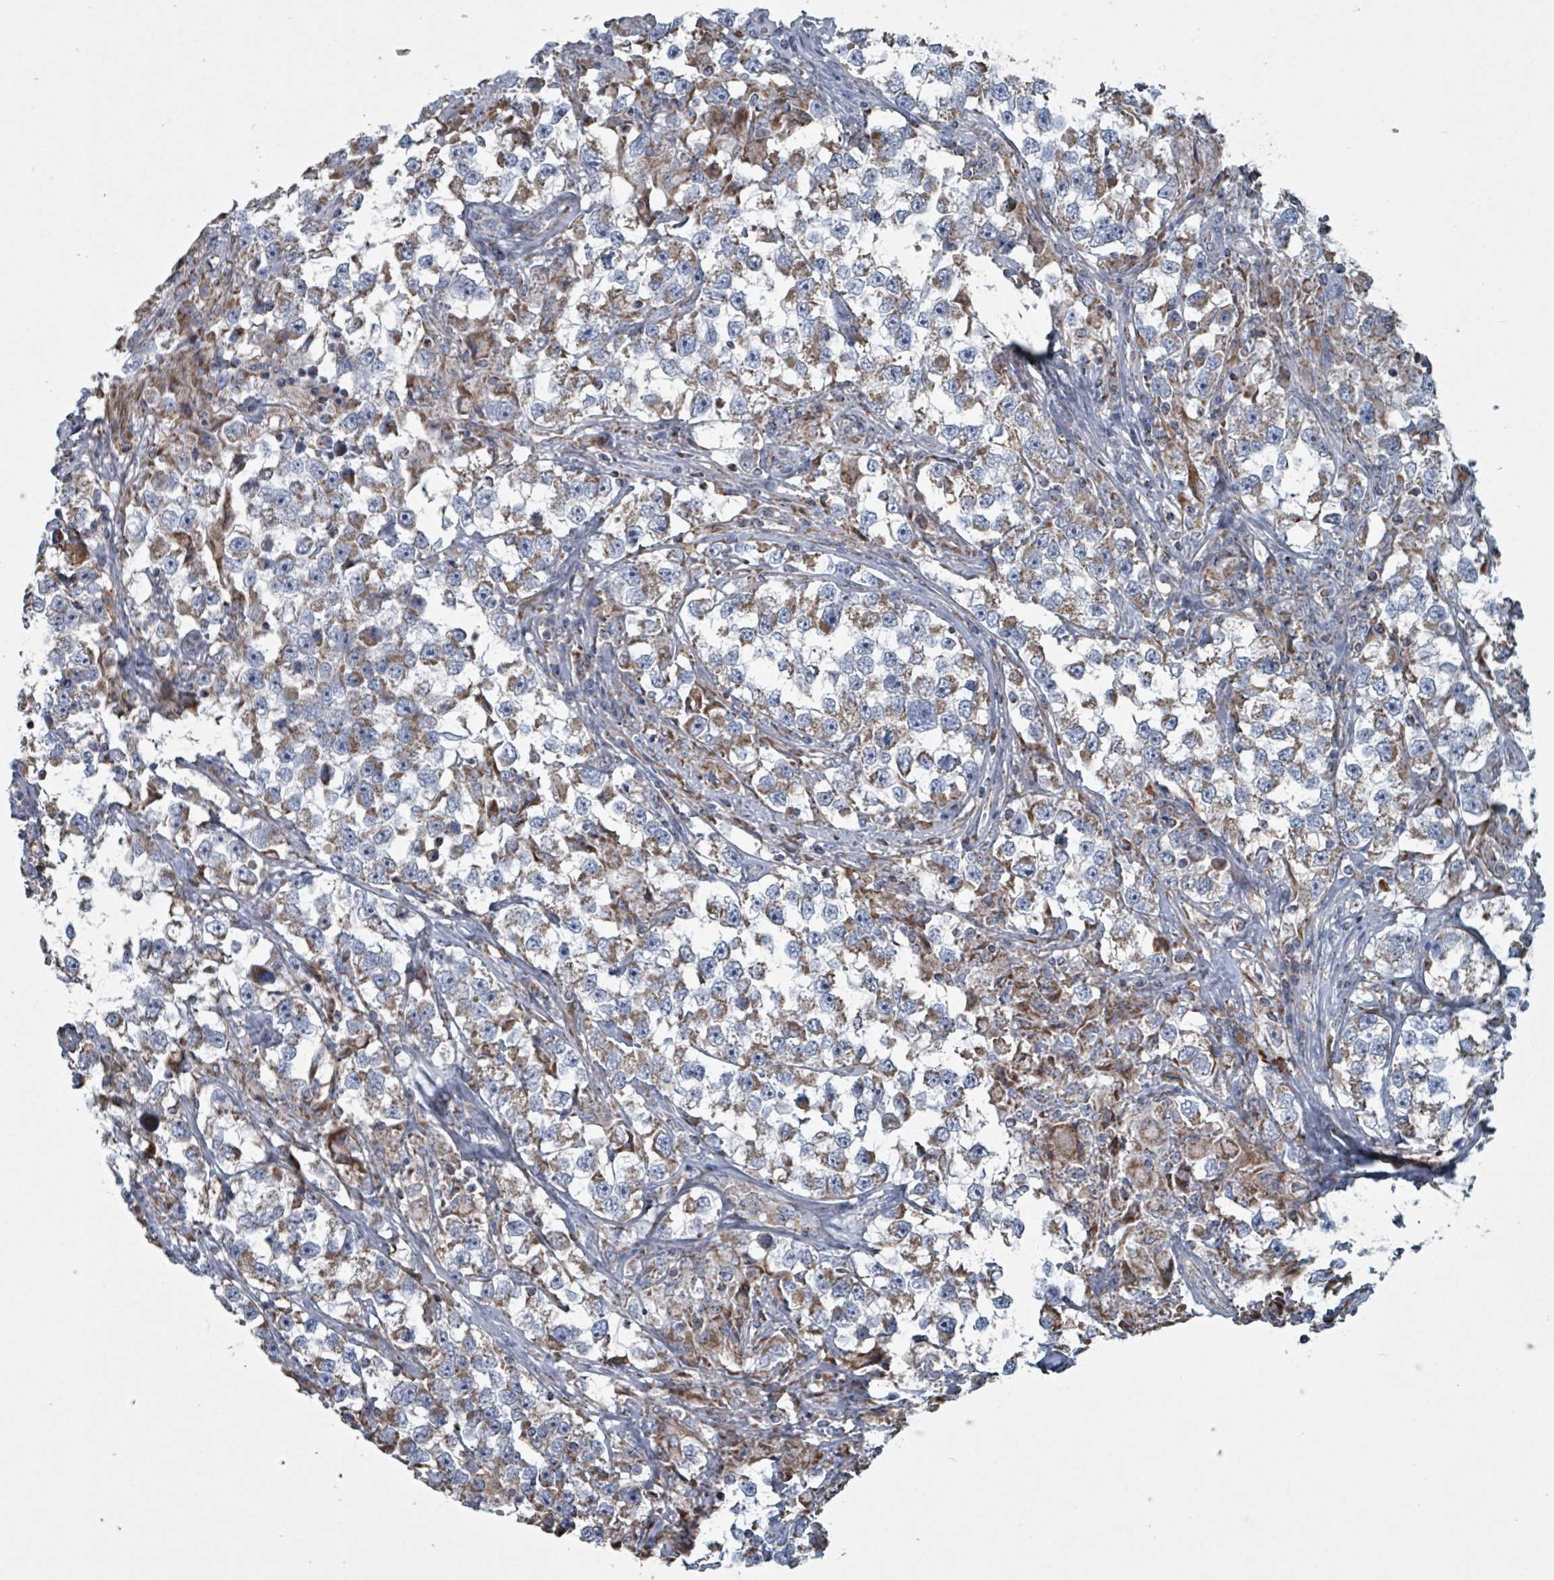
{"staining": {"intensity": "moderate", "quantity": "<25%", "location": "cytoplasmic/membranous"}, "tissue": "testis cancer", "cell_type": "Tumor cells", "image_type": "cancer", "snomed": [{"axis": "morphology", "description": "Seminoma, NOS"}, {"axis": "topography", "description": "Testis"}], "caption": "Immunohistochemical staining of human testis cancer exhibits low levels of moderate cytoplasmic/membranous protein staining in about <25% of tumor cells.", "gene": "ABHD18", "patient": {"sex": "male", "age": 46}}